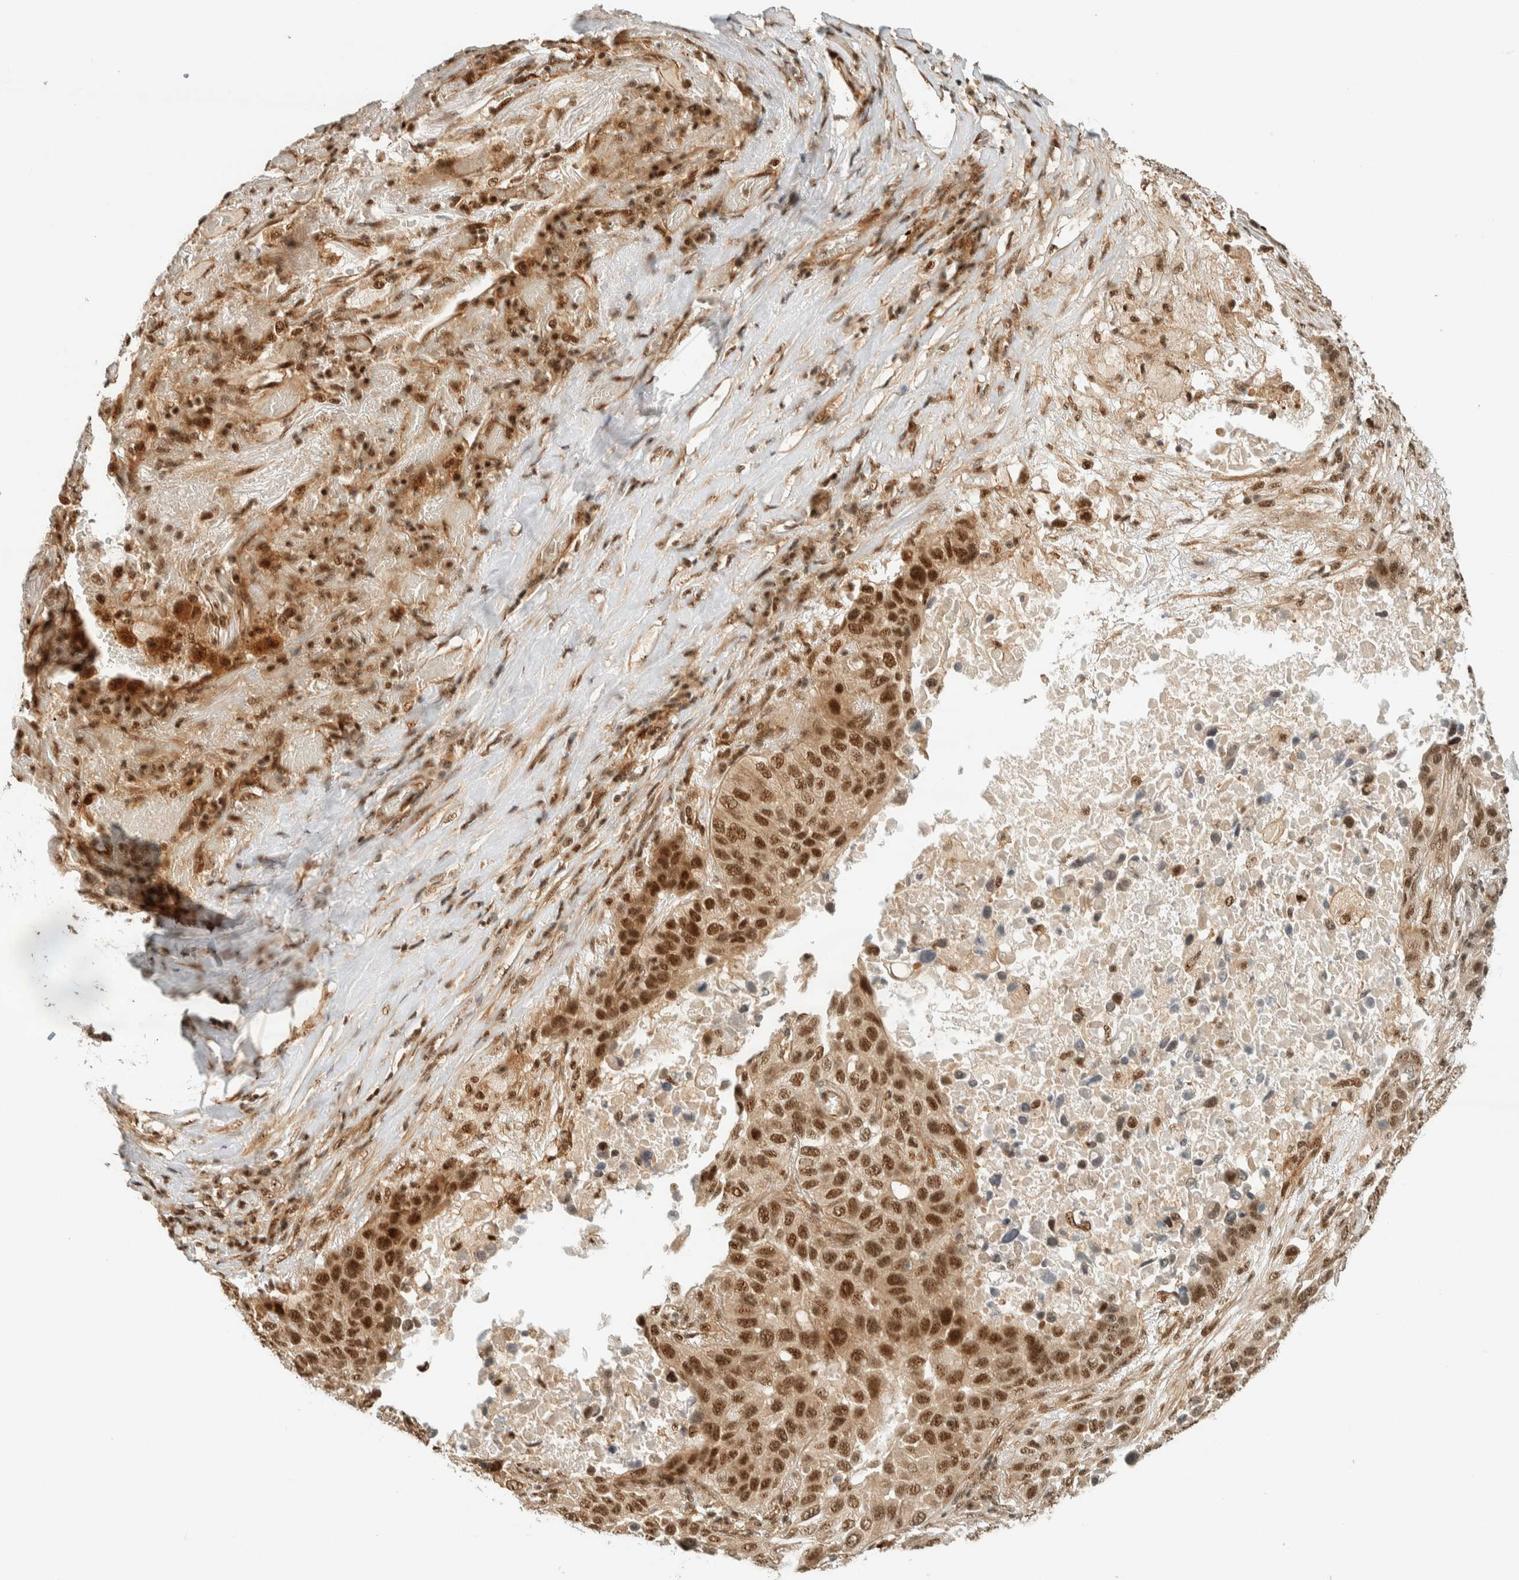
{"staining": {"intensity": "strong", "quantity": ">75%", "location": "nuclear"}, "tissue": "lung cancer", "cell_type": "Tumor cells", "image_type": "cancer", "snomed": [{"axis": "morphology", "description": "Squamous cell carcinoma, NOS"}, {"axis": "topography", "description": "Lung"}], "caption": "Tumor cells display strong nuclear positivity in approximately >75% of cells in lung squamous cell carcinoma.", "gene": "SIK1", "patient": {"sex": "male", "age": 57}}